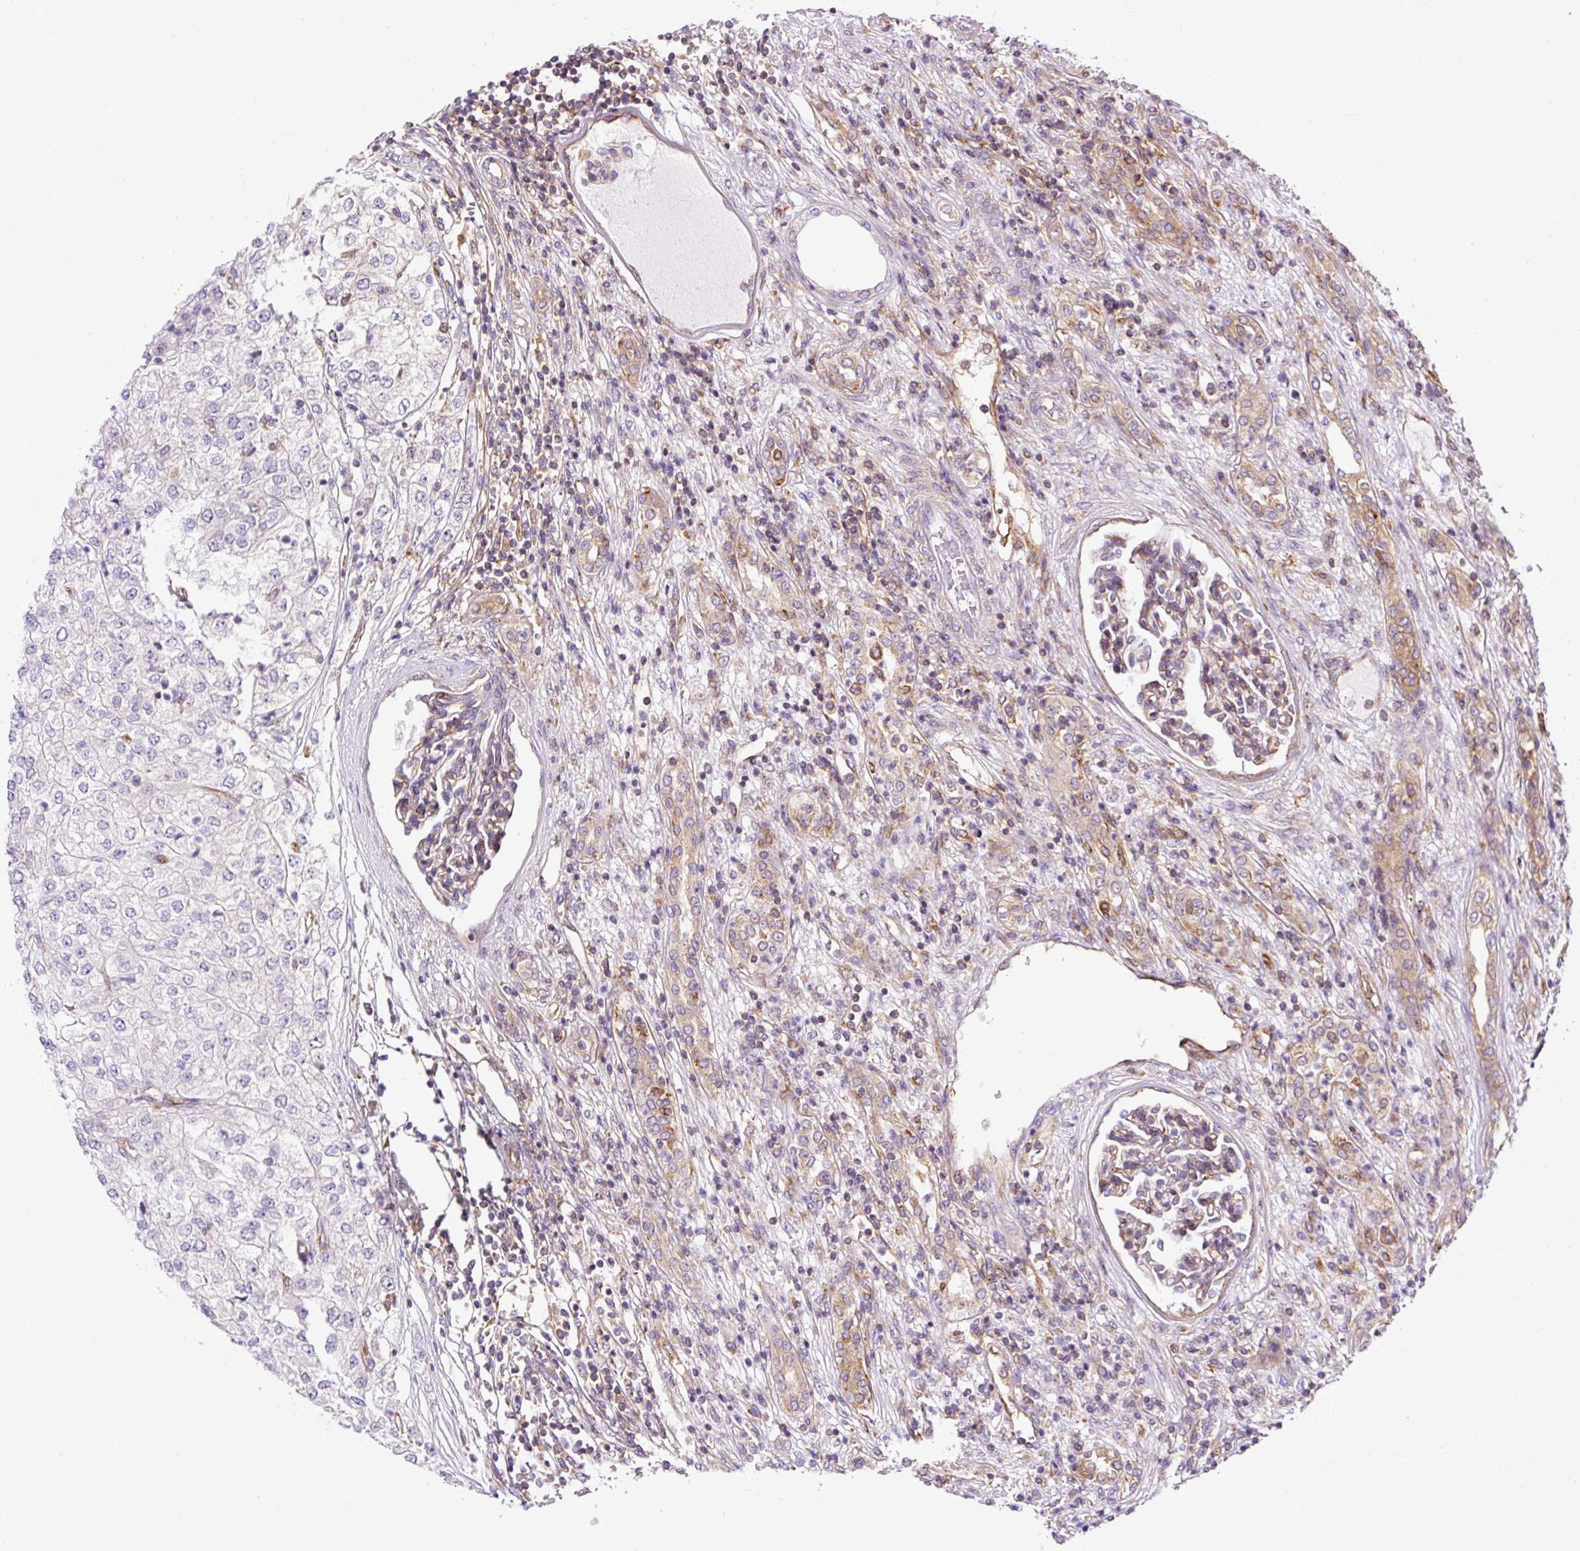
{"staining": {"intensity": "negative", "quantity": "none", "location": "none"}, "tissue": "renal cancer", "cell_type": "Tumor cells", "image_type": "cancer", "snomed": [{"axis": "morphology", "description": "Adenocarcinoma, NOS"}, {"axis": "topography", "description": "Kidney"}], "caption": "This histopathology image is of renal adenocarcinoma stained with immunohistochemistry (IHC) to label a protein in brown with the nuclei are counter-stained blue. There is no staining in tumor cells.", "gene": "MAP1S", "patient": {"sex": "female", "age": 54}}